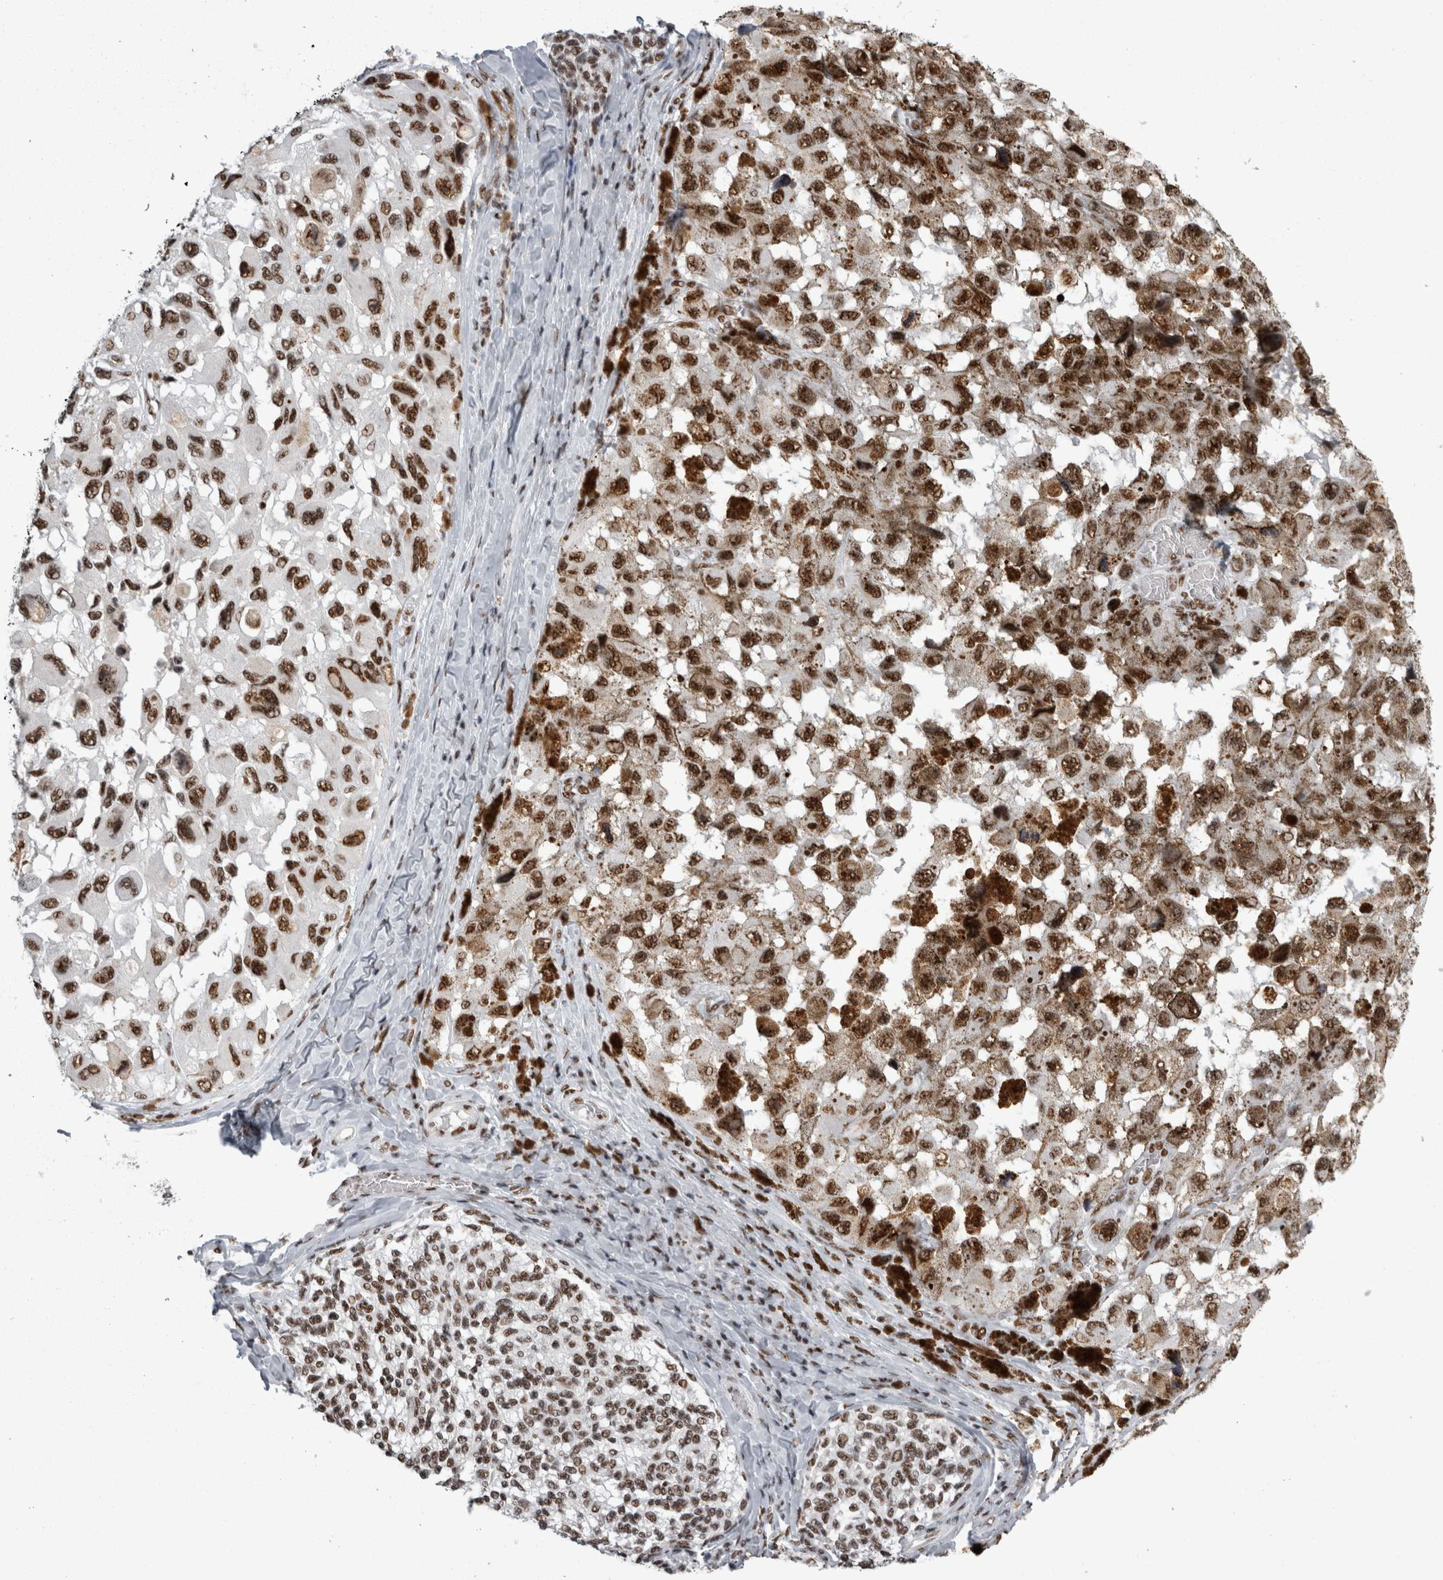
{"staining": {"intensity": "strong", "quantity": ">75%", "location": "nuclear"}, "tissue": "melanoma", "cell_type": "Tumor cells", "image_type": "cancer", "snomed": [{"axis": "morphology", "description": "Malignant melanoma, NOS"}, {"axis": "topography", "description": "Skin"}], "caption": "DAB immunohistochemical staining of human melanoma exhibits strong nuclear protein expression in about >75% of tumor cells.", "gene": "SNRNP40", "patient": {"sex": "female", "age": 73}}